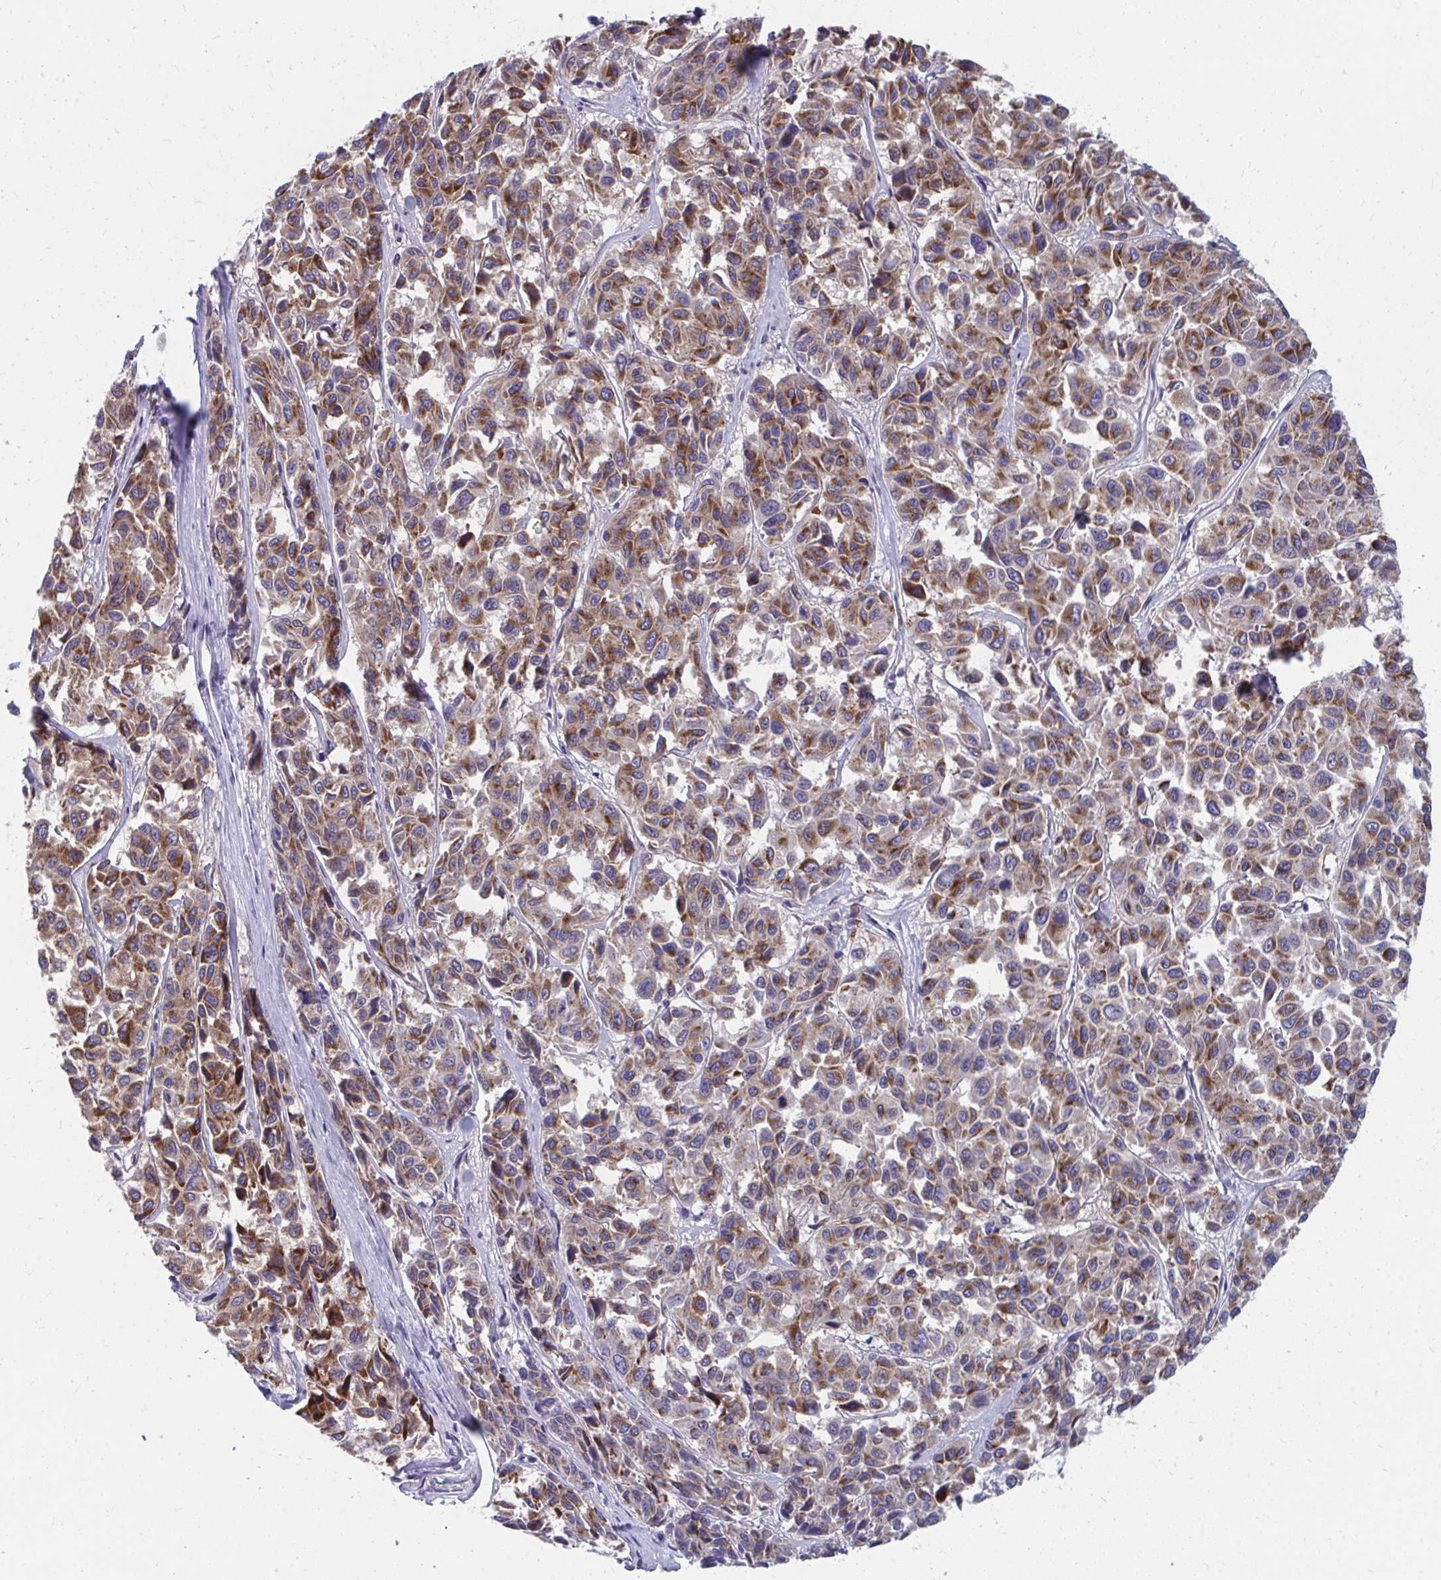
{"staining": {"intensity": "moderate", "quantity": ">75%", "location": "cytoplasmic/membranous"}, "tissue": "melanoma", "cell_type": "Tumor cells", "image_type": "cancer", "snomed": [{"axis": "morphology", "description": "Malignant melanoma, NOS"}, {"axis": "topography", "description": "Skin"}], "caption": "Malignant melanoma stained with a protein marker demonstrates moderate staining in tumor cells.", "gene": "PABIR3", "patient": {"sex": "female", "age": 66}}